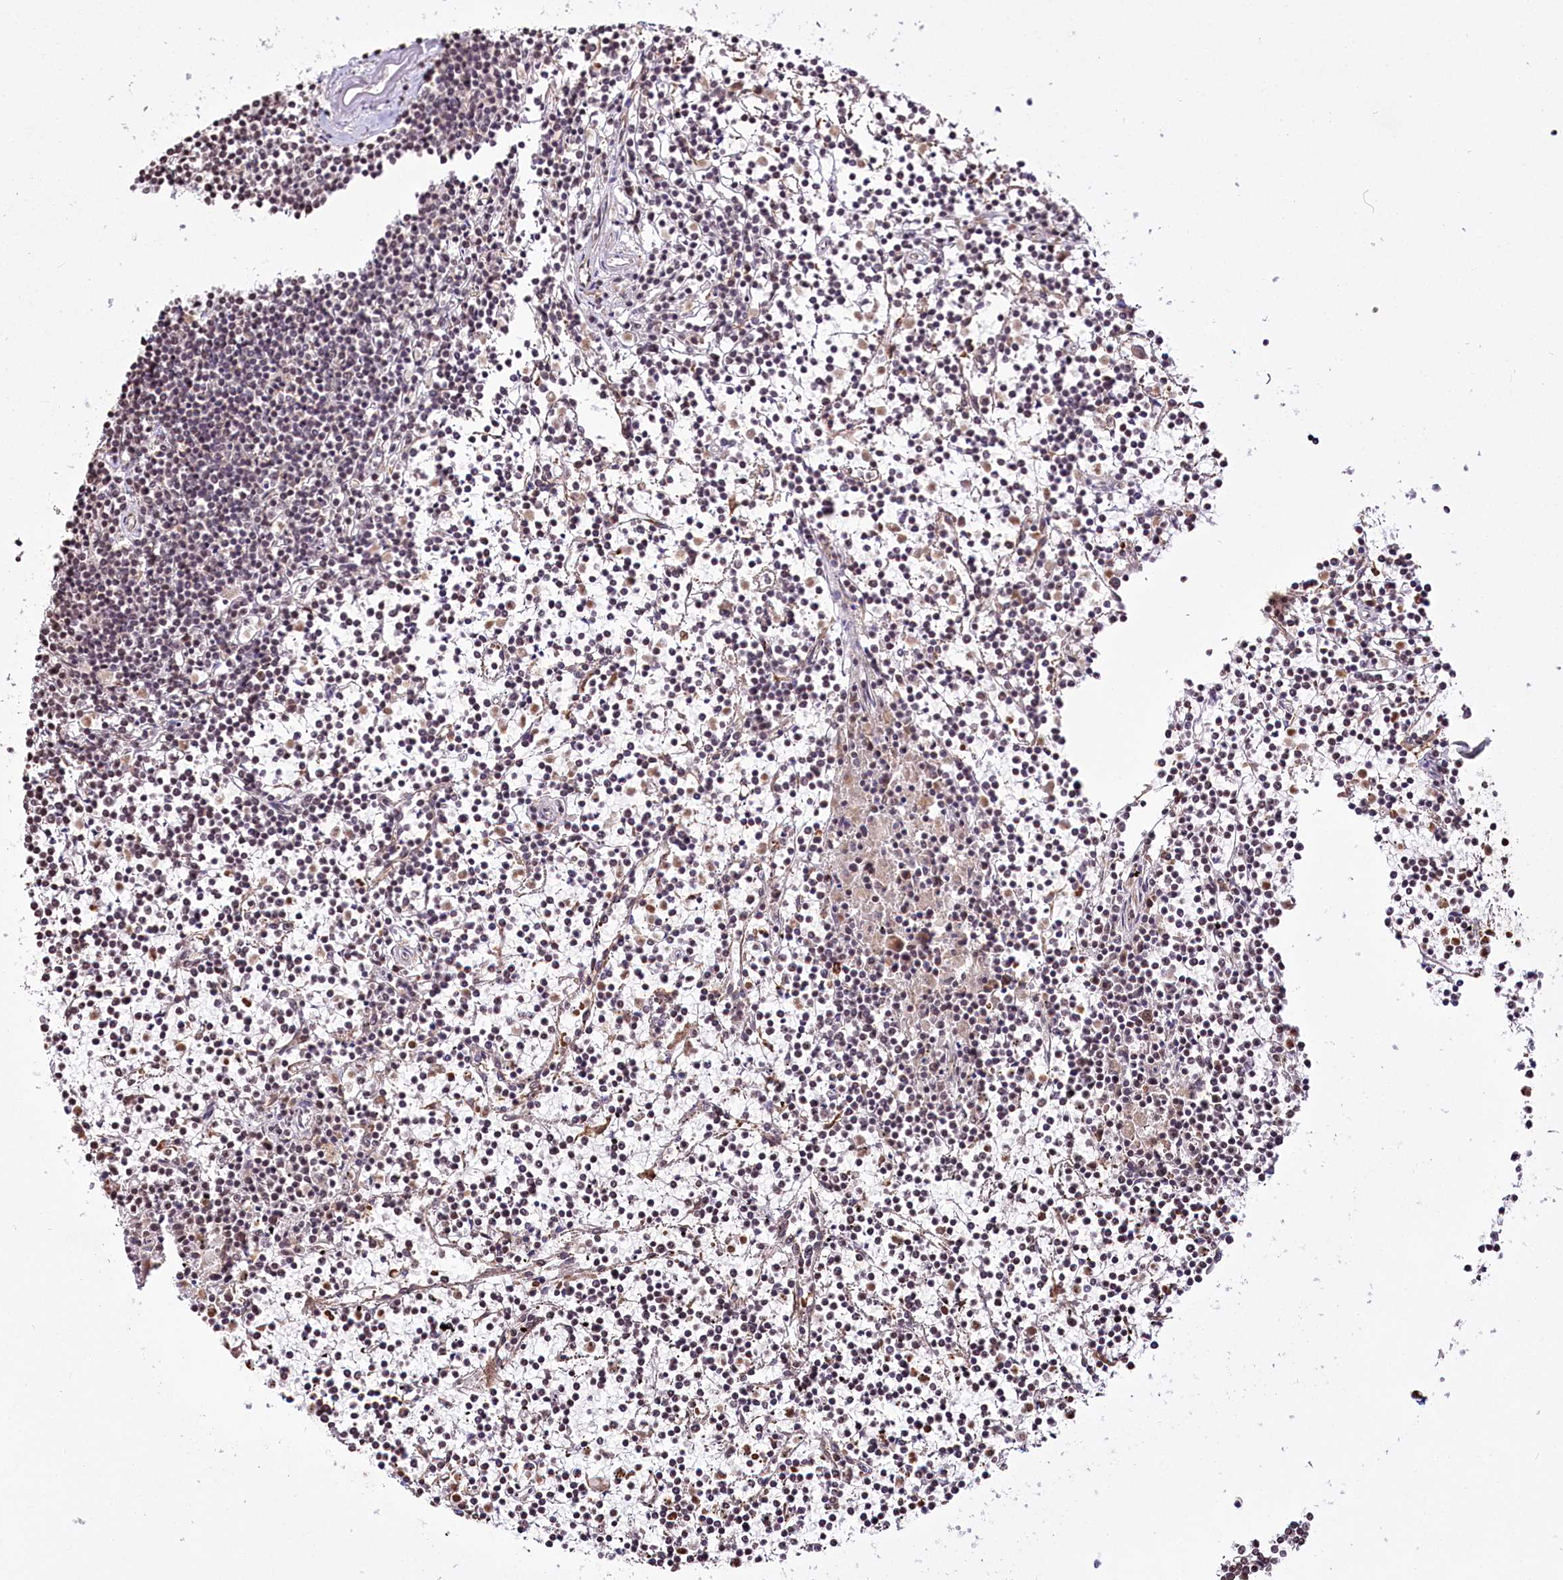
{"staining": {"intensity": "negative", "quantity": "none", "location": "none"}, "tissue": "lymphoma", "cell_type": "Tumor cells", "image_type": "cancer", "snomed": [{"axis": "morphology", "description": "Malignant lymphoma, non-Hodgkin's type, Low grade"}, {"axis": "topography", "description": "Spleen"}], "caption": "Low-grade malignant lymphoma, non-Hodgkin's type stained for a protein using immunohistochemistry (IHC) exhibits no expression tumor cells.", "gene": "HOXC8", "patient": {"sex": "female", "age": 19}}